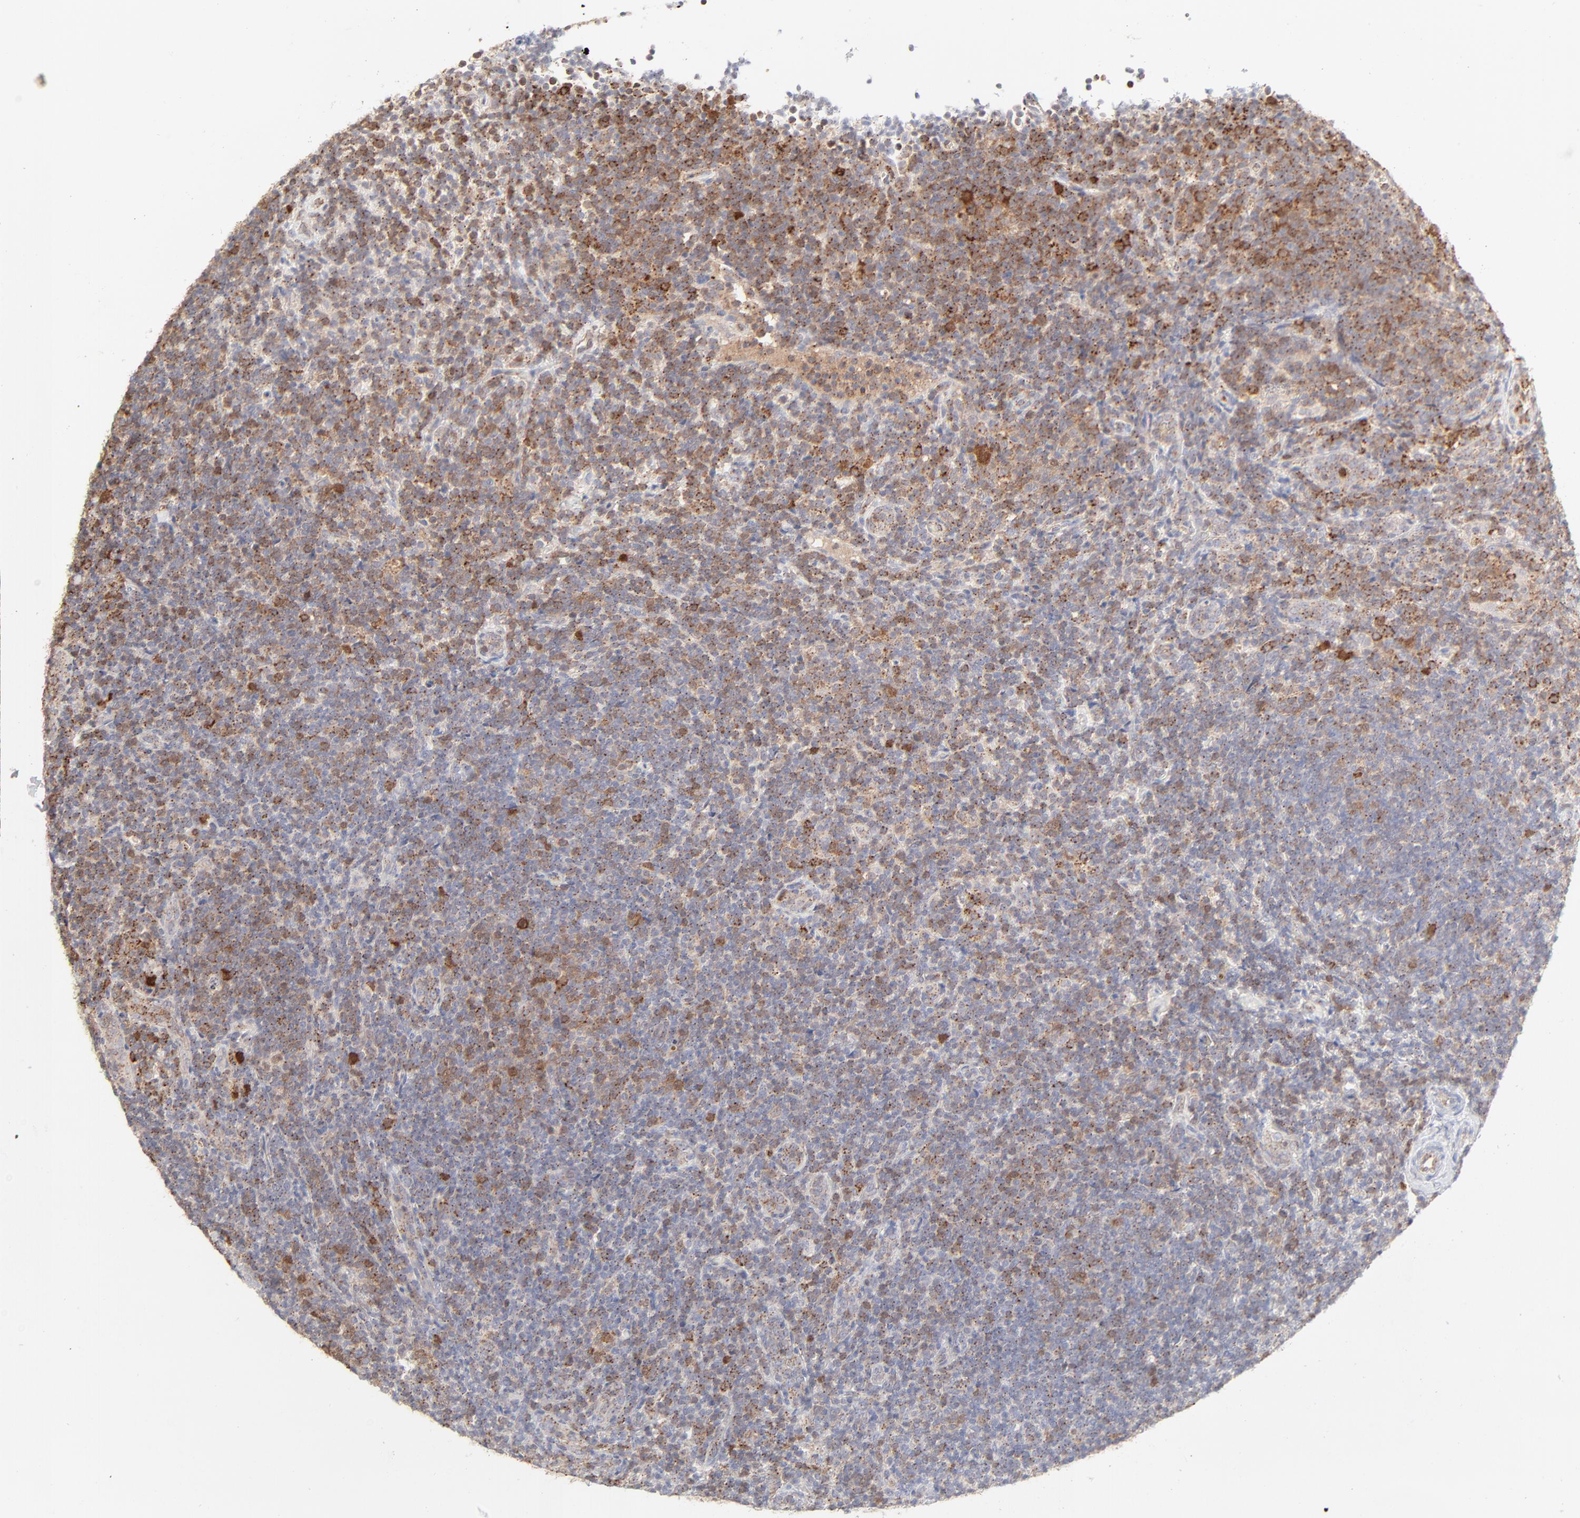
{"staining": {"intensity": "moderate", "quantity": "<25%", "location": "cytoplasmic/membranous,nuclear"}, "tissue": "lymphoma", "cell_type": "Tumor cells", "image_type": "cancer", "snomed": [{"axis": "morphology", "description": "Malignant lymphoma, non-Hodgkin's type, Low grade"}, {"axis": "topography", "description": "Lymph node"}], "caption": "Lymphoma tissue reveals moderate cytoplasmic/membranous and nuclear staining in approximately <25% of tumor cells, visualized by immunohistochemistry.", "gene": "CDK6", "patient": {"sex": "female", "age": 76}}